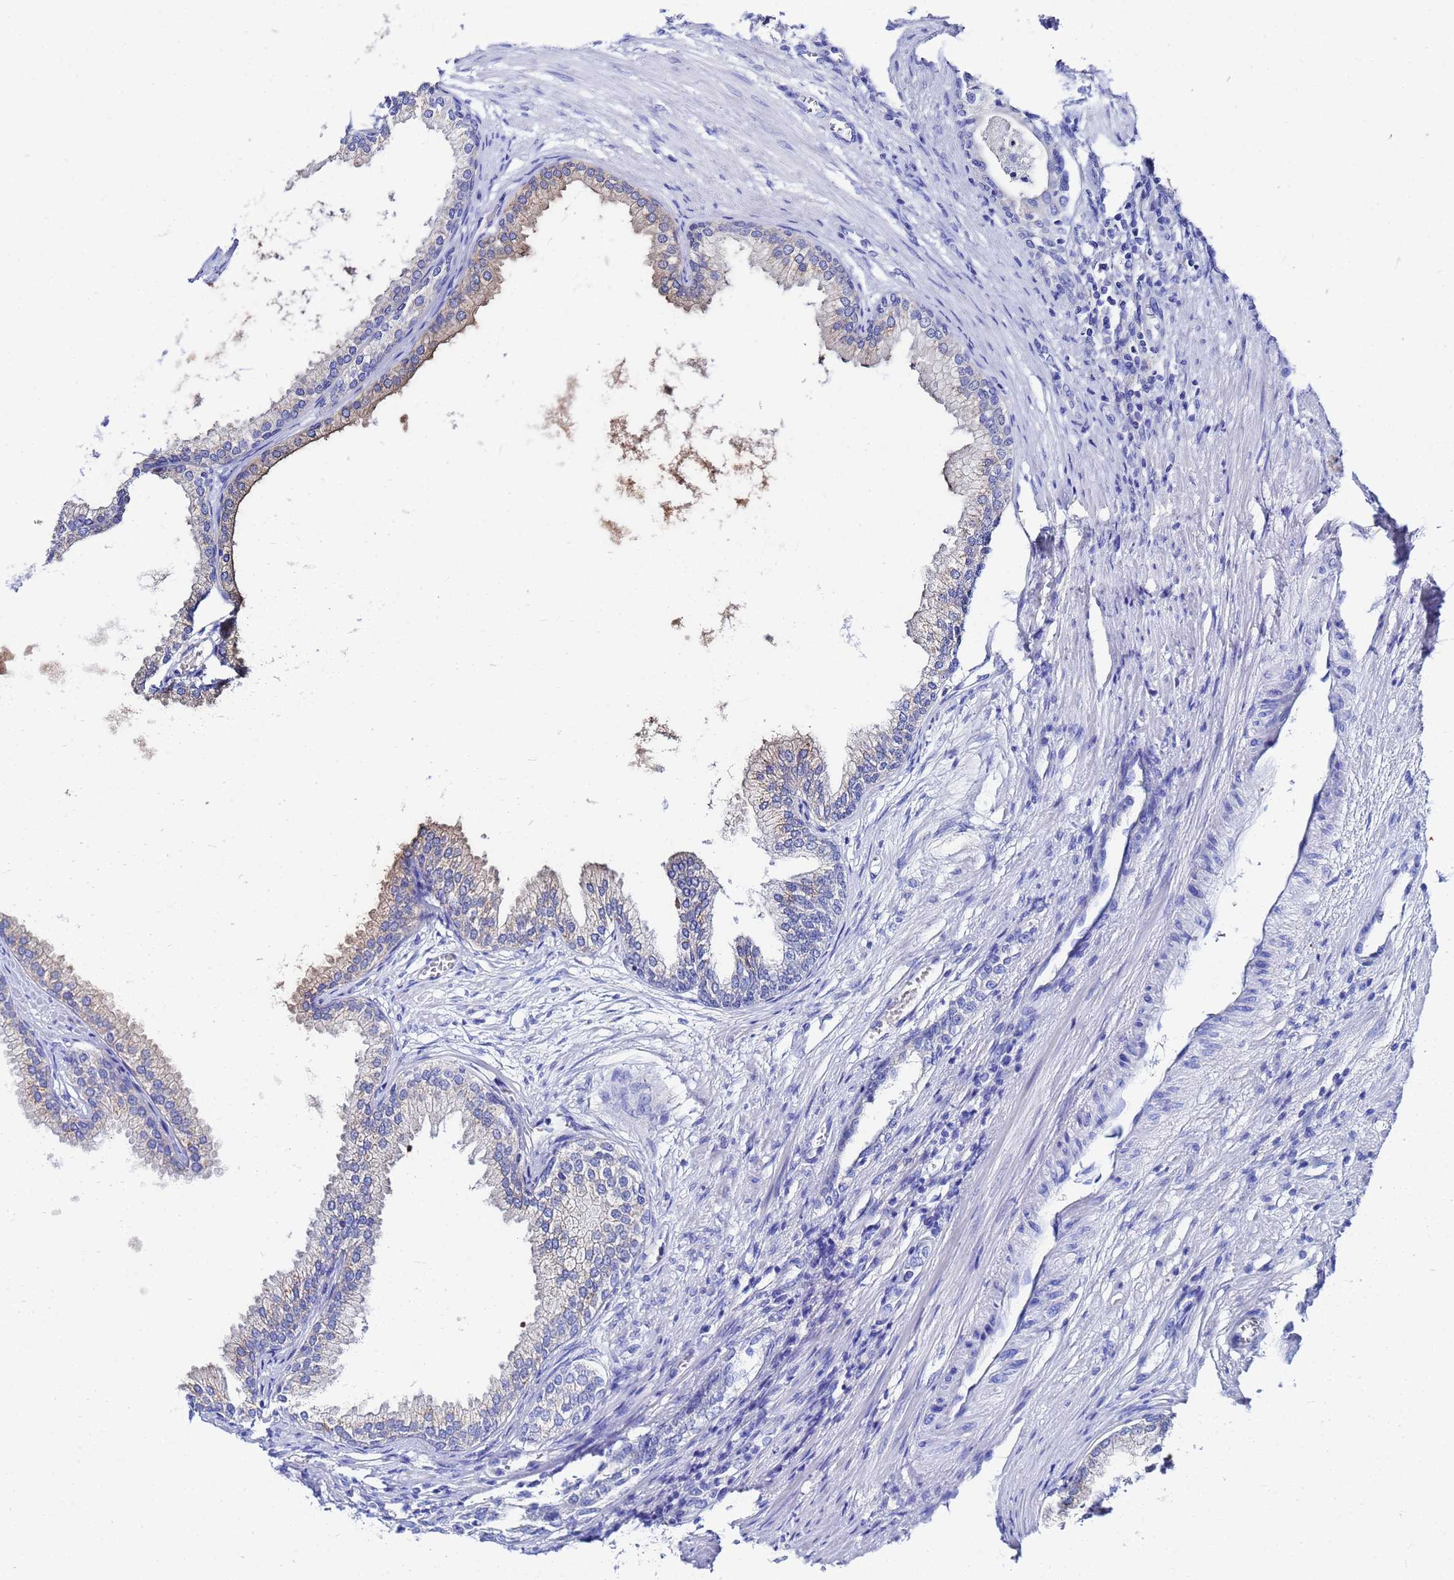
{"staining": {"intensity": "weak", "quantity": "<25%", "location": "cytoplasmic/membranous"}, "tissue": "prostate", "cell_type": "Glandular cells", "image_type": "normal", "snomed": [{"axis": "morphology", "description": "Normal tissue, NOS"}, {"axis": "topography", "description": "Prostate"}], "caption": "This histopathology image is of normal prostate stained with immunohistochemistry (IHC) to label a protein in brown with the nuclei are counter-stained blue. There is no positivity in glandular cells.", "gene": "AQP12A", "patient": {"sex": "male", "age": 76}}